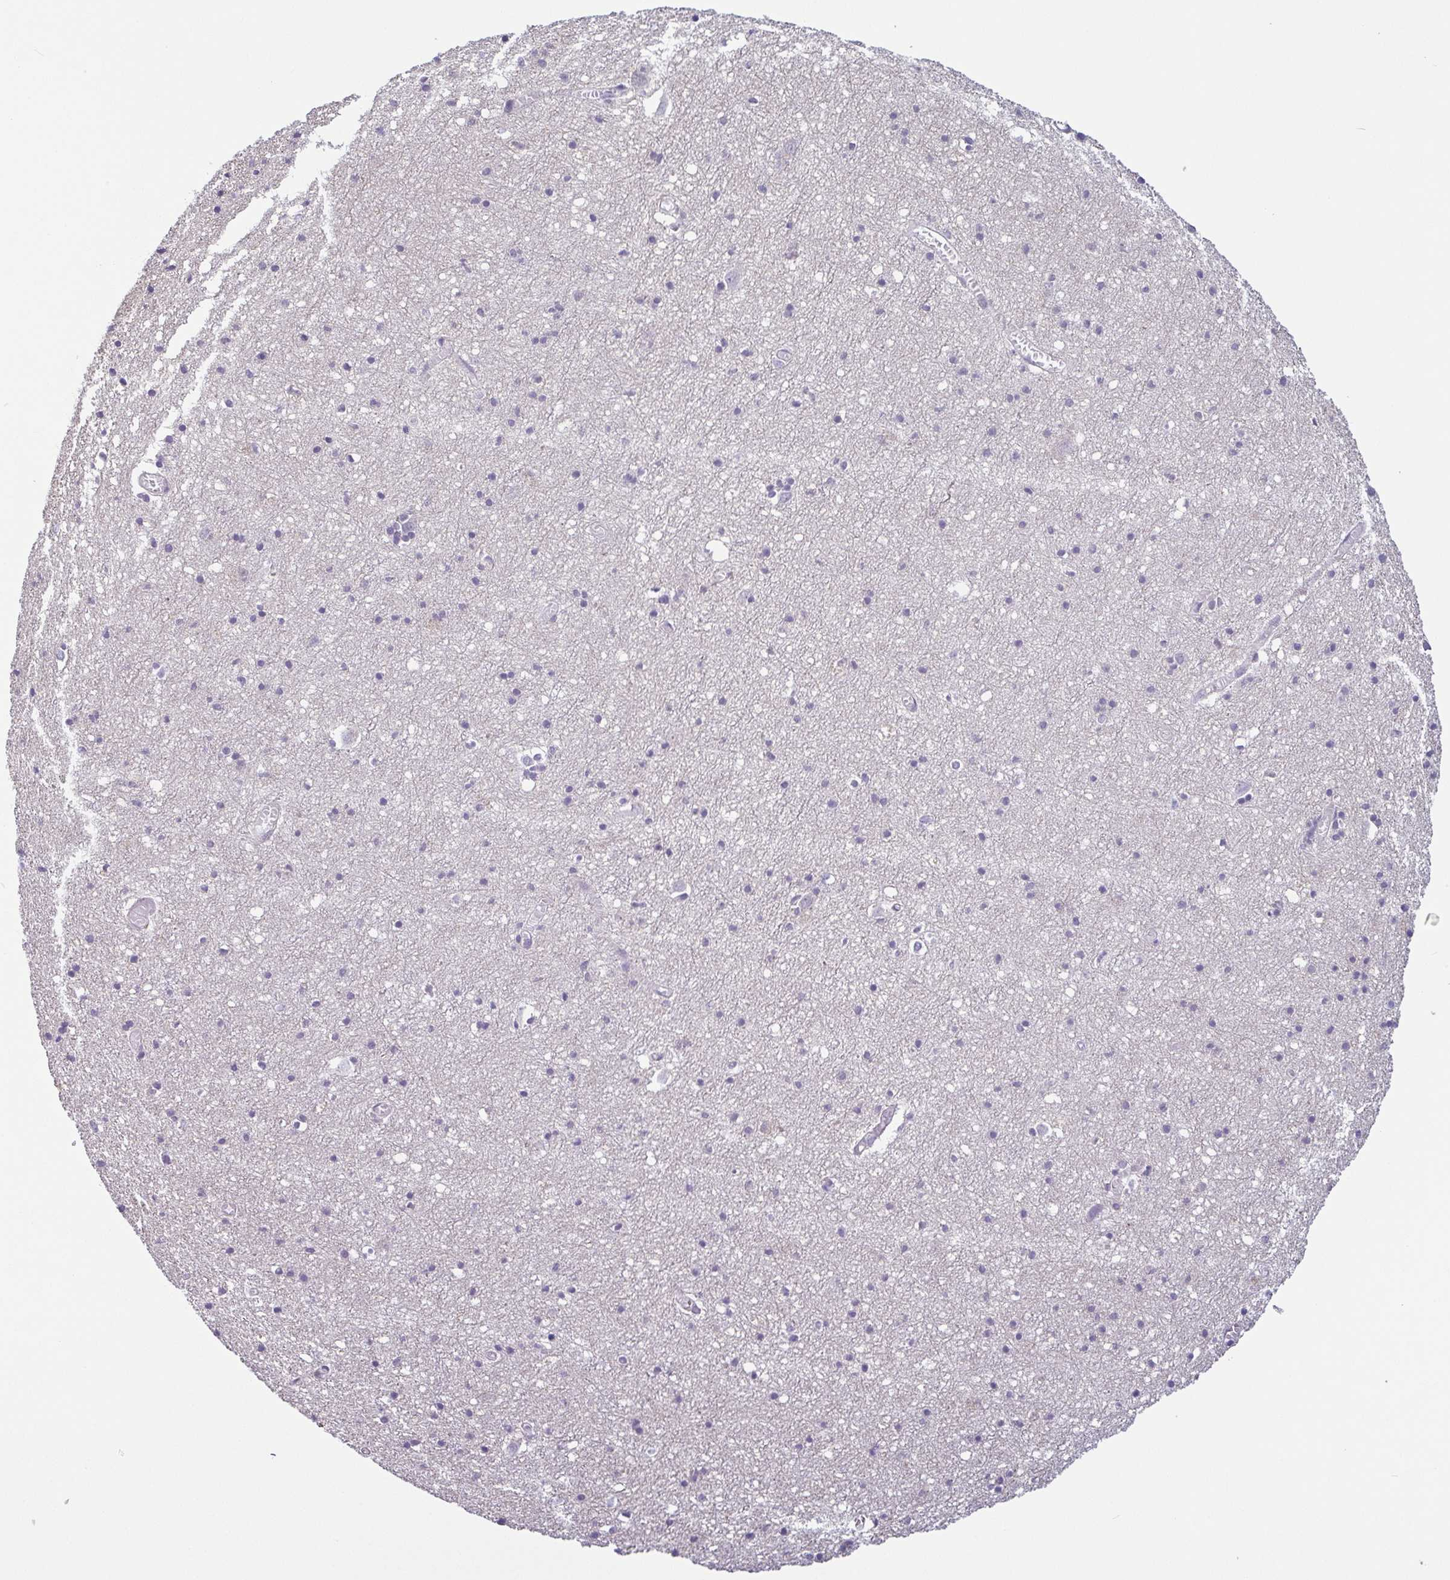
{"staining": {"intensity": "negative", "quantity": "none", "location": "none"}, "tissue": "cerebral cortex", "cell_type": "Endothelial cells", "image_type": "normal", "snomed": [{"axis": "morphology", "description": "Normal tissue, NOS"}, {"axis": "topography", "description": "Cerebral cortex"}], "caption": "The histopathology image demonstrates no significant positivity in endothelial cells of cerebral cortex. The staining is performed using DAB brown chromogen with nuclei counter-stained in using hematoxylin.", "gene": "ECM1", "patient": {"sex": "male", "age": 70}}